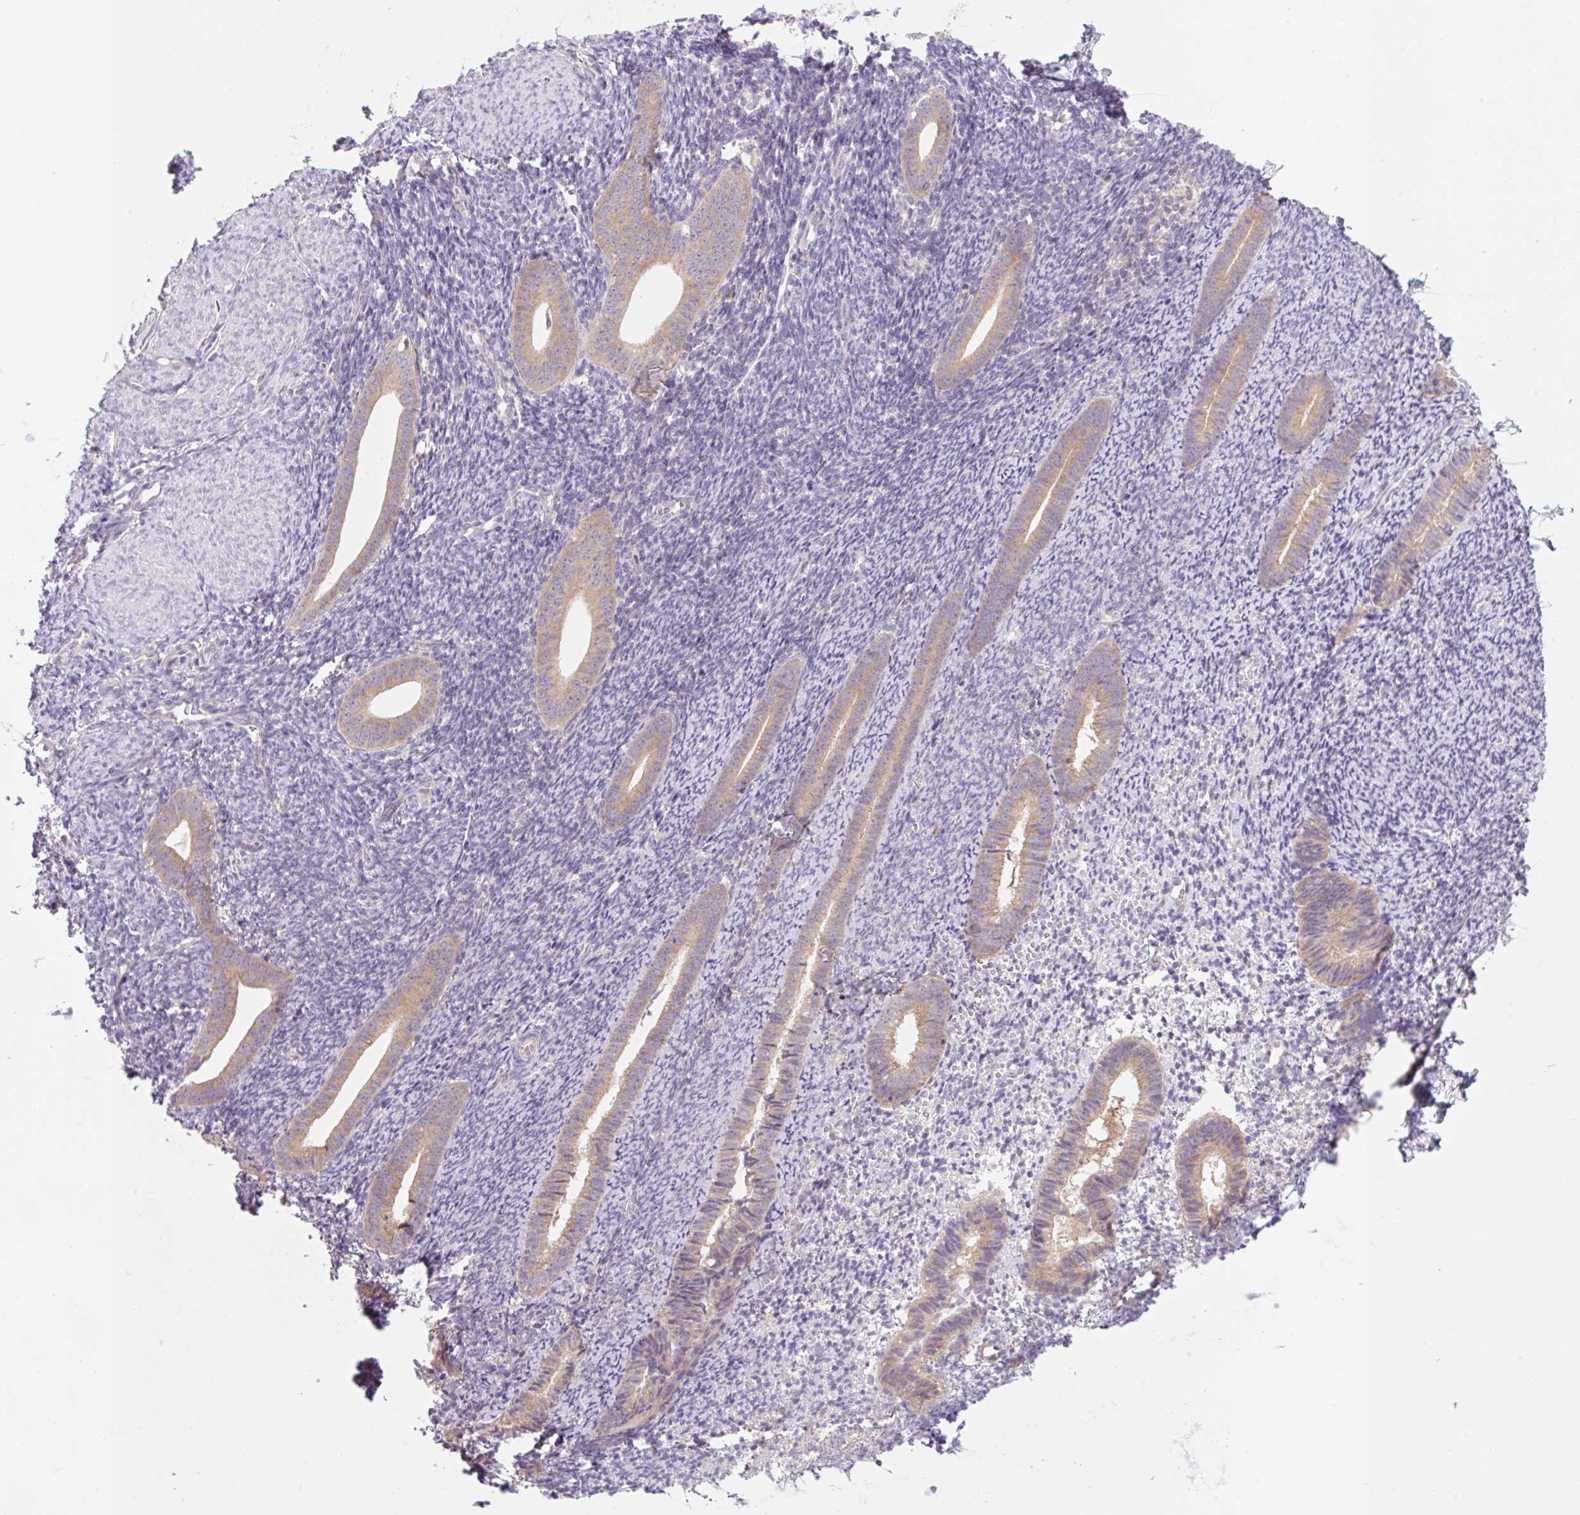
{"staining": {"intensity": "negative", "quantity": "none", "location": "none"}, "tissue": "endometrium", "cell_type": "Cells in endometrial stroma", "image_type": "normal", "snomed": [{"axis": "morphology", "description": "Normal tissue, NOS"}, {"axis": "topography", "description": "Endometrium"}], "caption": "DAB immunohistochemical staining of normal human endometrium shows no significant staining in cells in endometrial stroma. (DAB IHC with hematoxylin counter stain).", "gene": "RPL18A", "patient": {"sex": "female", "age": 39}}